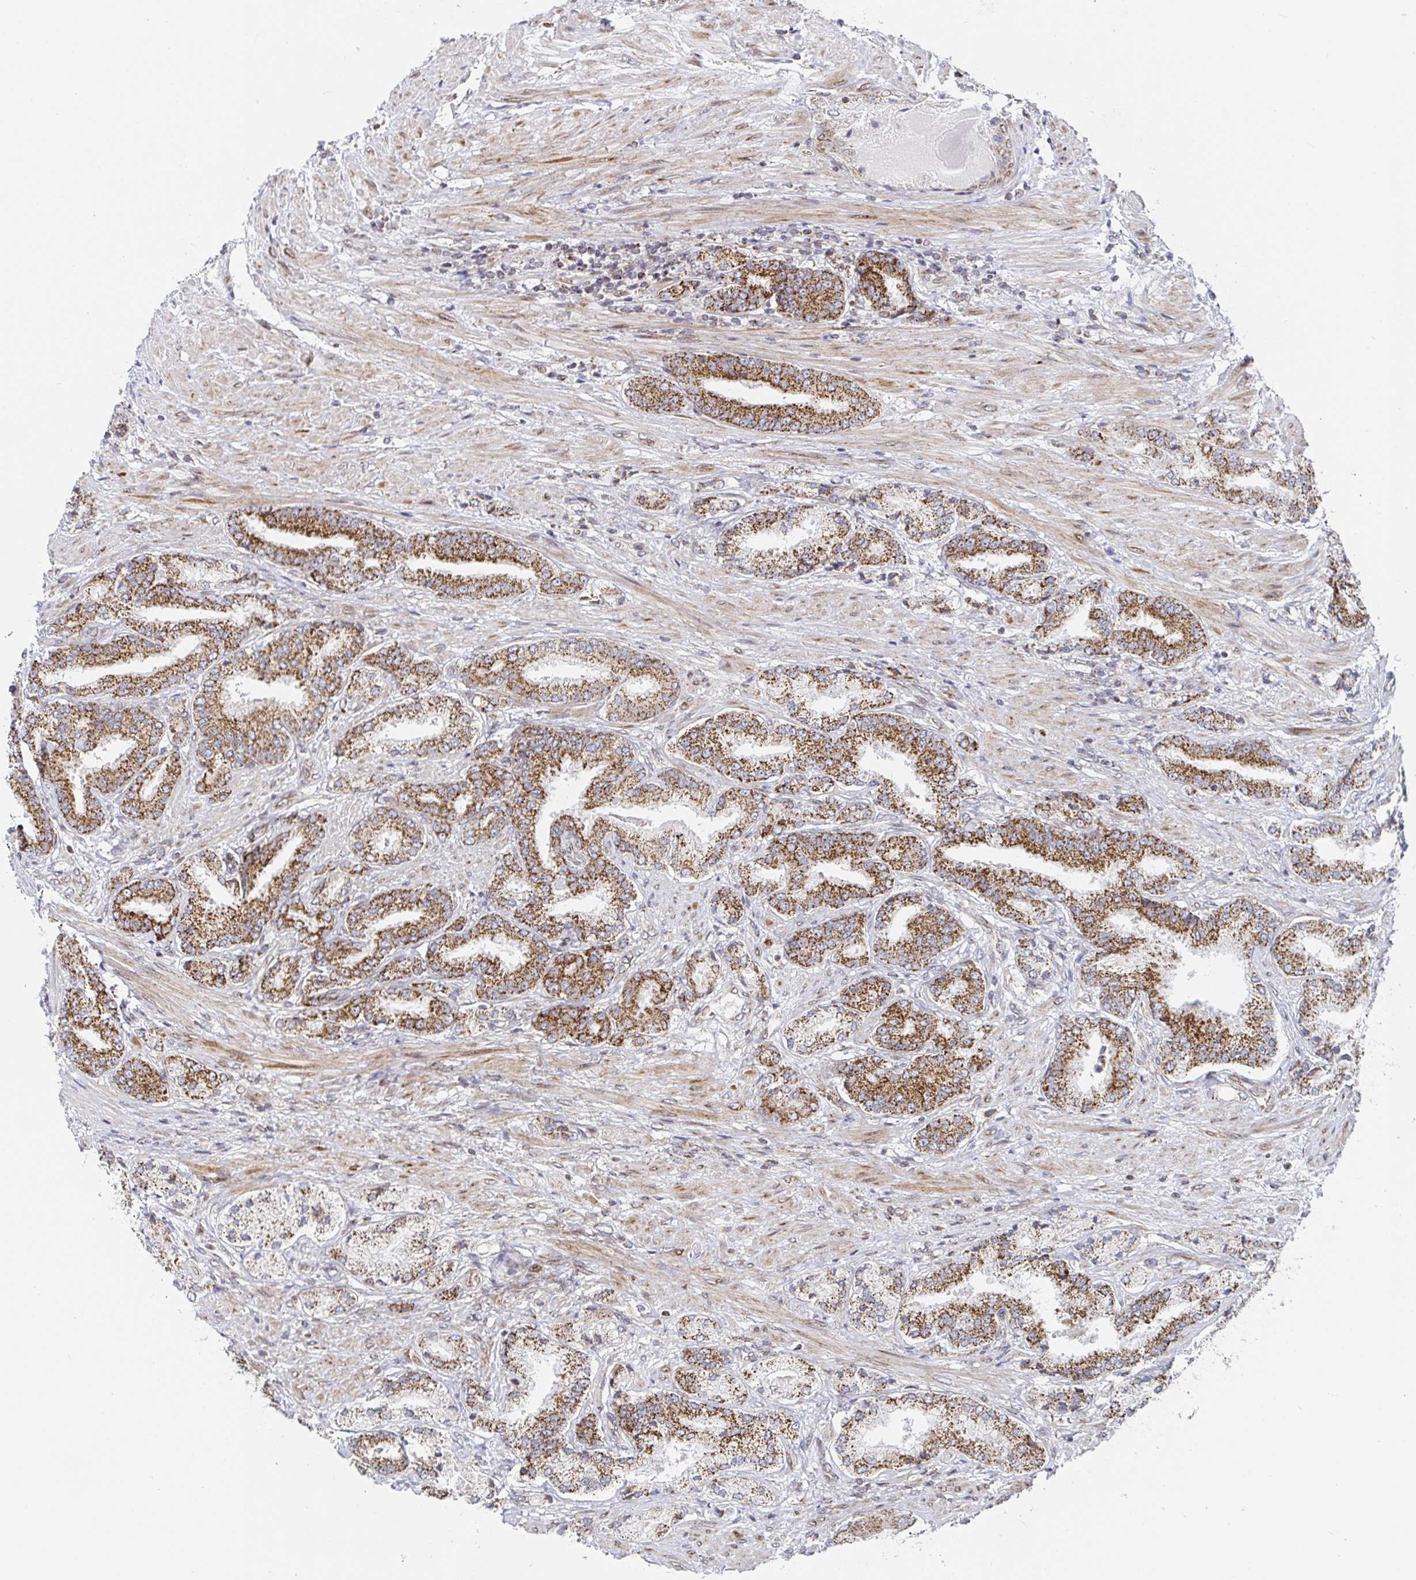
{"staining": {"intensity": "moderate", "quantity": ">75%", "location": "cytoplasmic/membranous"}, "tissue": "prostate cancer", "cell_type": "Tumor cells", "image_type": "cancer", "snomed": [{"axis": "morphology", "description": "Adenocarcinoma, High grade"}, {"axis": "topography", "description": "Prostate and seminal vesicle, NOS"}], "caption": "High-magnification brightfield microscopy of prostate cancer (adenocarcinoma (high-grade)) stained with DAB (brown) and counterstained with hematoxylin (blue). tumor cells exhibit moderate cytoplasmic/membranous expression is appreciated in about>75% of cells. (DAB IHC, brown staining for protein, blue staining for nuclei).", "gene": "STARD8", "patient": {"sex": "male", "age": 61}}